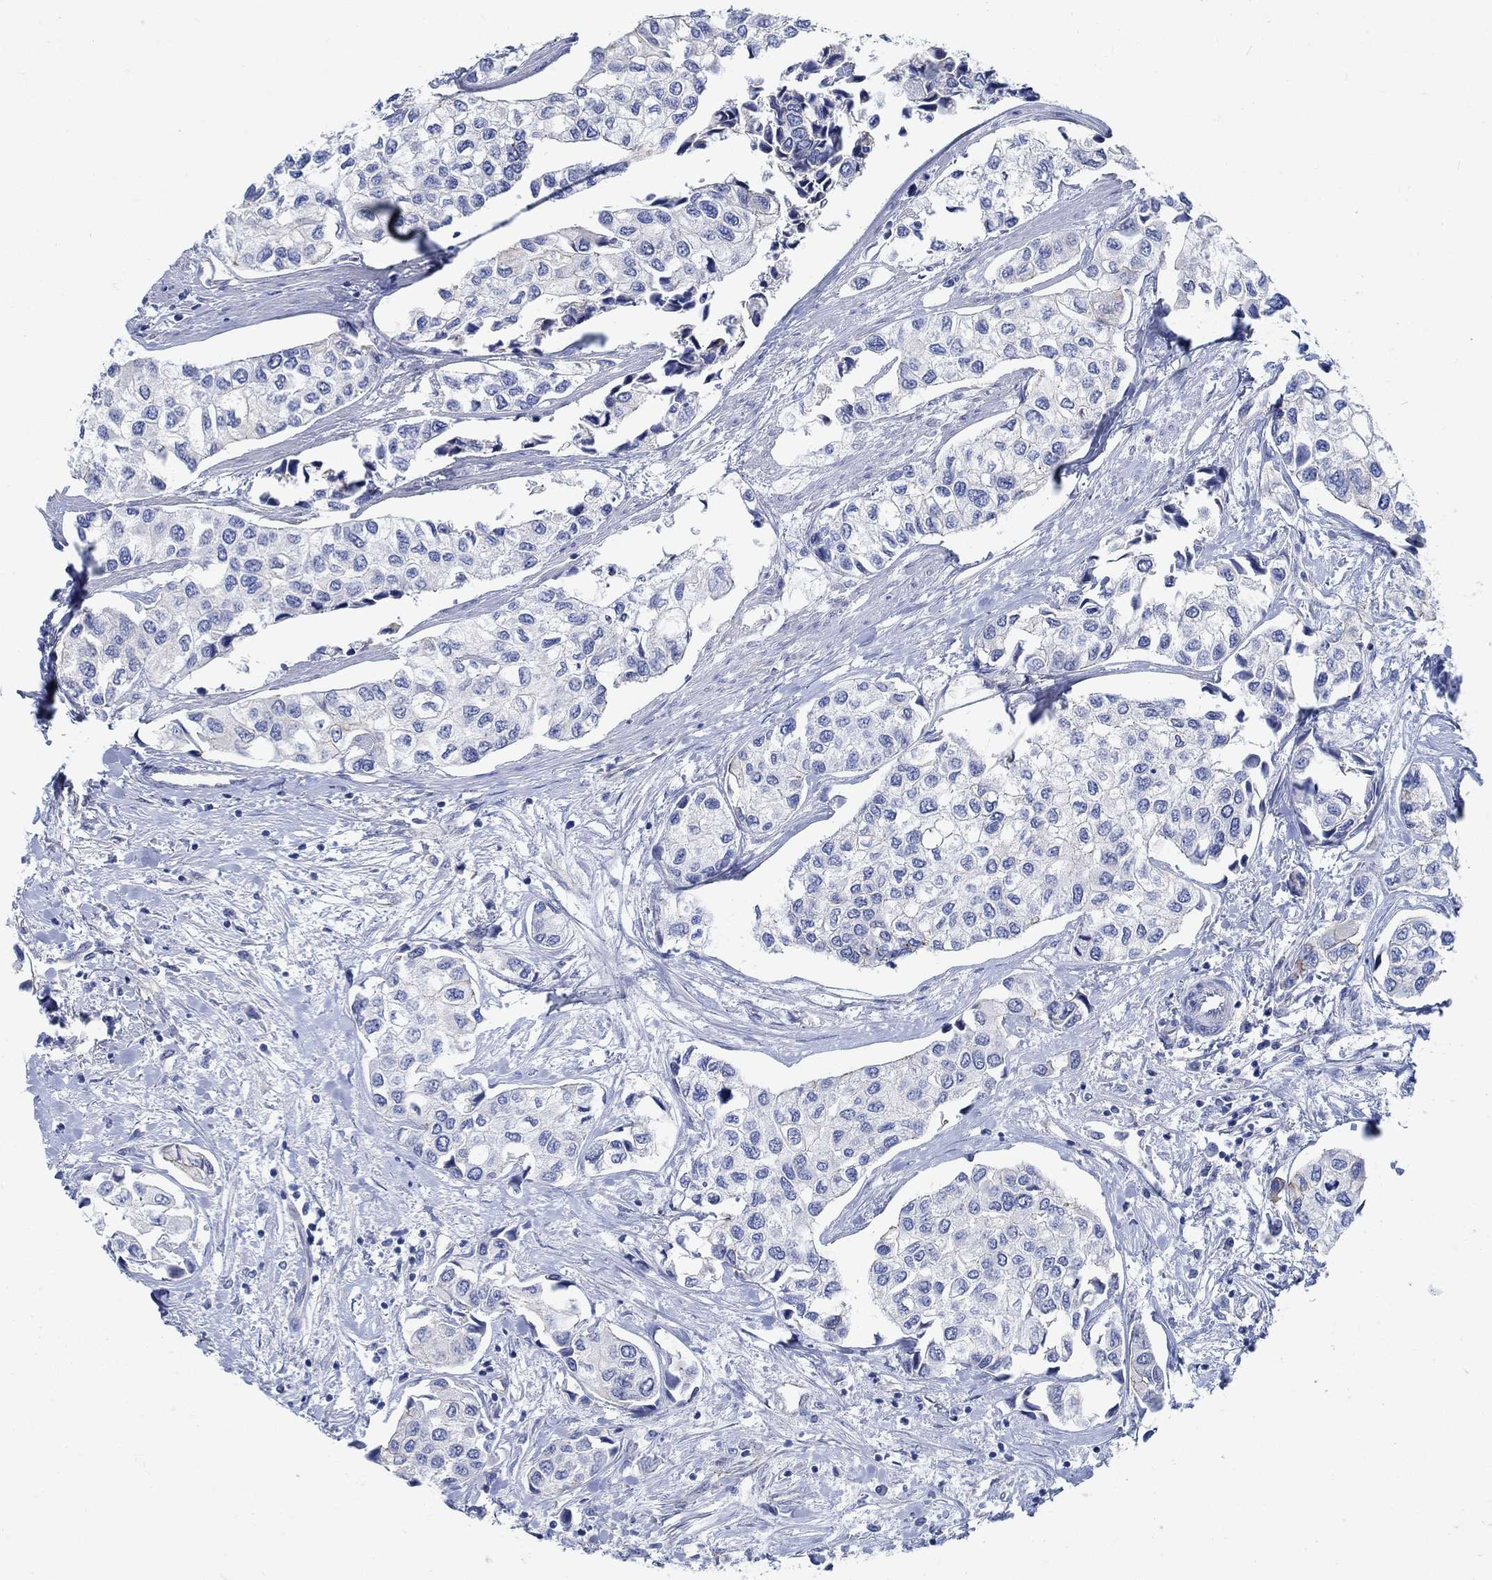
{"staining": {"intensity": "negative", "quantity": "none", "location": "none"}, "tissue": "urothelial cancer", "cell_type": "Tumor cells", "image_type": "cancer", "snomed": [{"axis": "morphology", "description": "Urothelial carcinoma, High grade"}, {"axis": "topography", "description": "Urinary bladder"}], "caption": "IHC of human urothelial cancer reveals no expression in tumor cells.", "gene": "TMEM198", "patient": {"sex": "male", "age": 73}}